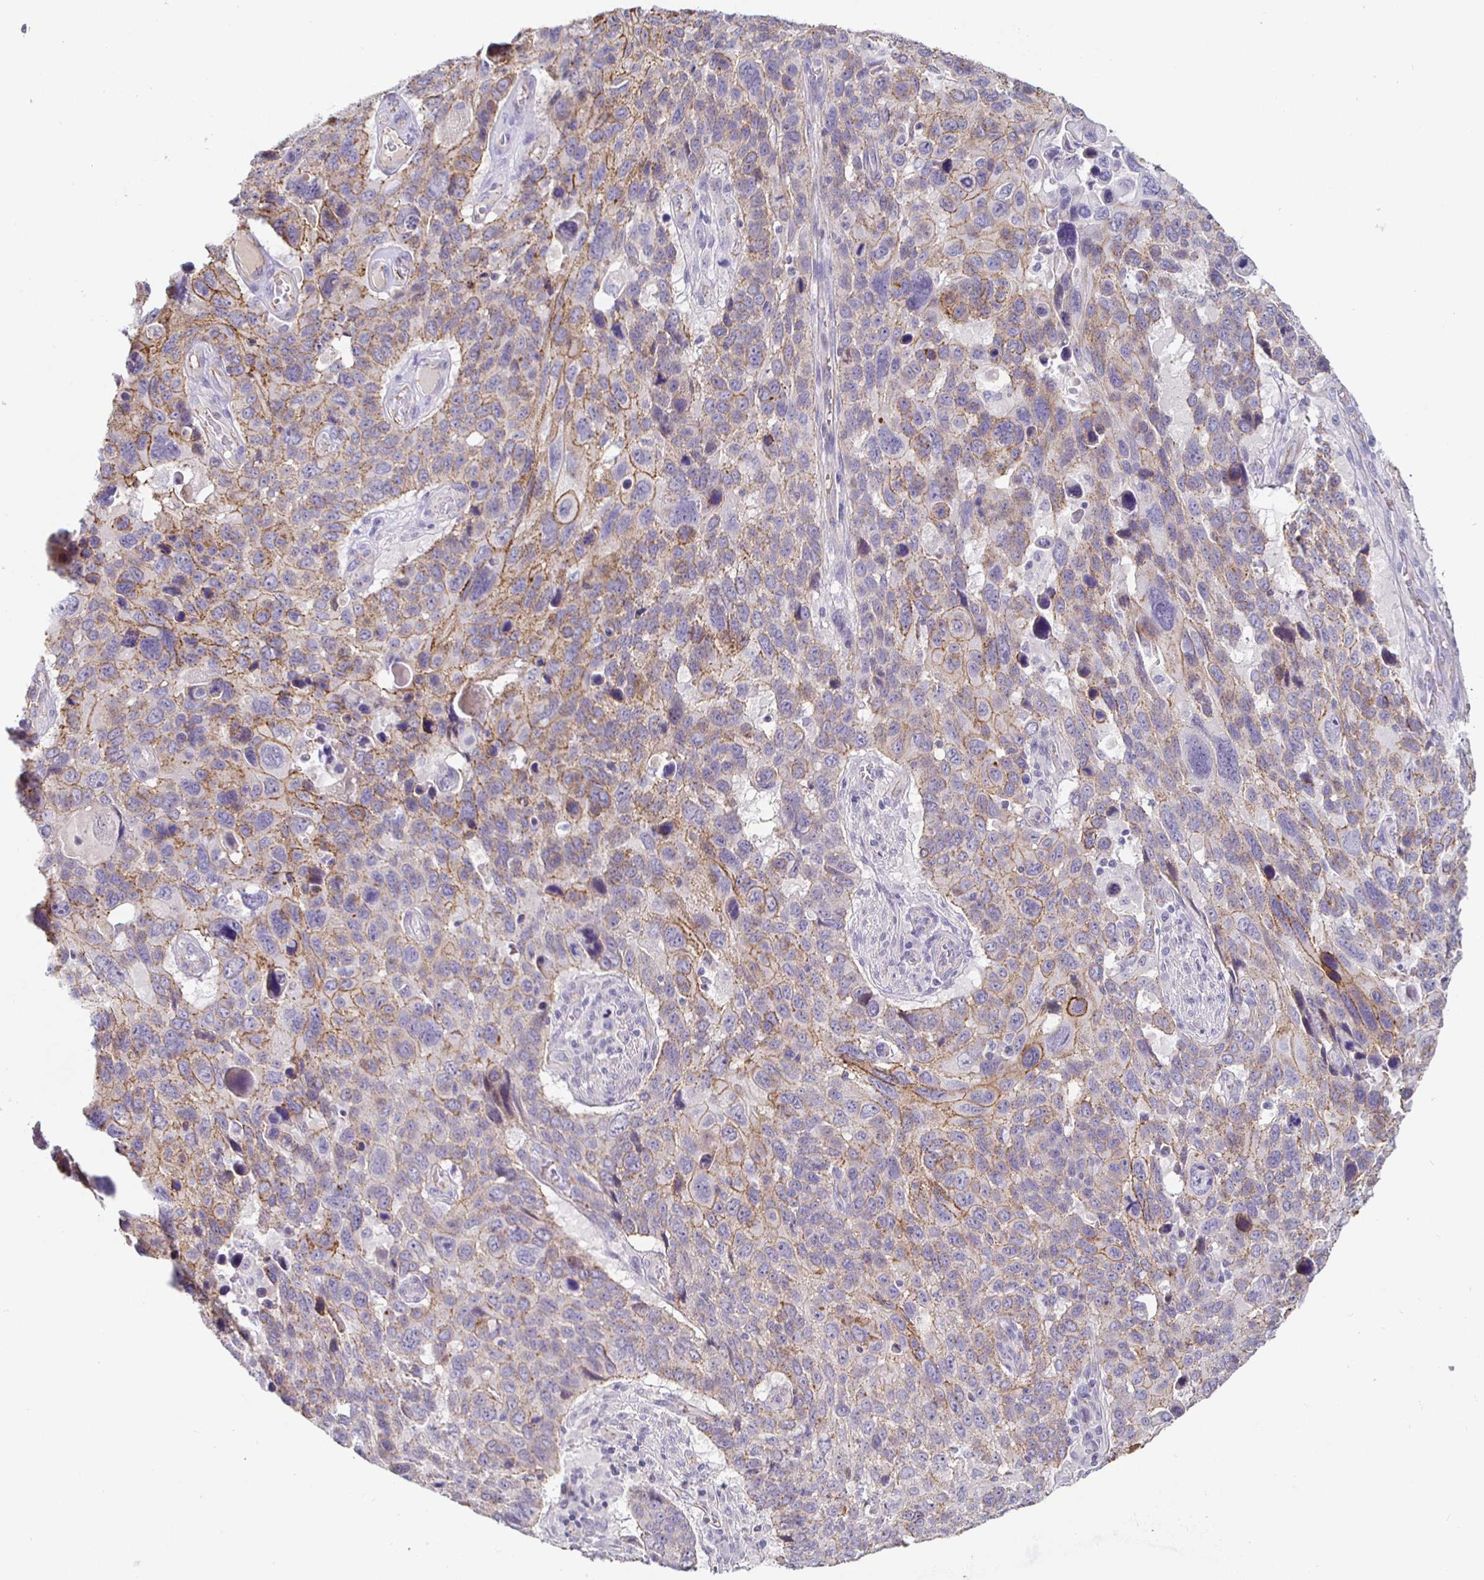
{"staining": {"intensity": "weak", "quantity": "25%-75%", "location": "cytoplasmic/membranous"}, "tissue": "lung cancer", "cell_type": "Tumor cells", "image_type": "cancer", "snomed": [{"axis": "morphology", "description": "Squamous cell carcinoma, NOS"}, {"axis": "topography", "description": "Lung"}], "caption": "This is an image of IHC staining of lung squamous cell carcinoma, which shows weak positivity in the cytoplasmic/membranous of tumor cells.", "gene": "PIWIL3", "patient": {"sex": "male", "age": 68}}